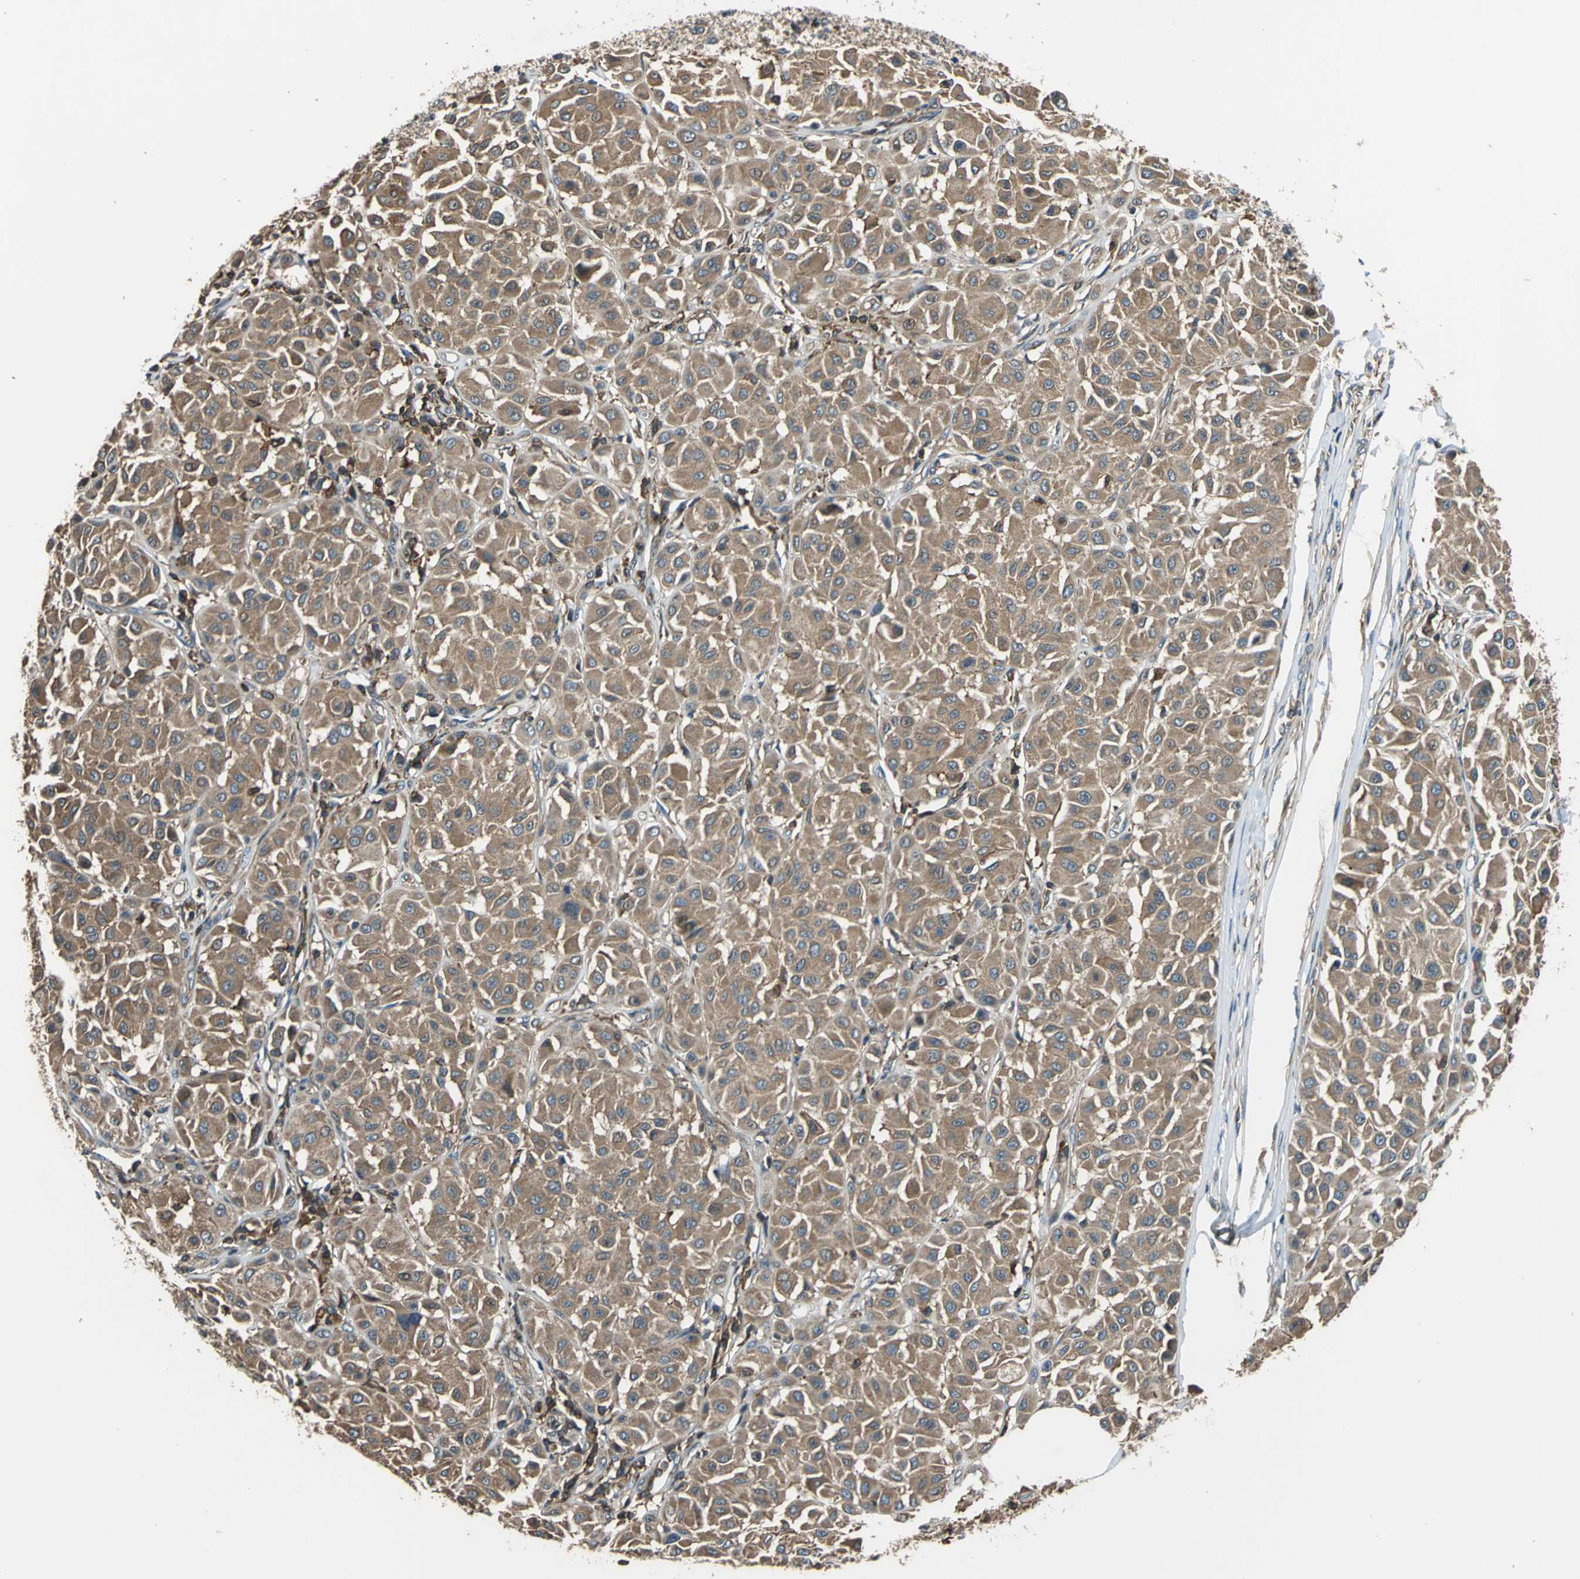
{"staining": {"intensity": "strong", "quantity": ">75%", "location": "cytoplasmic/membranous"}, "tissue": "melanoma", "cell_type": "Tumor cells", "image_type": "cancer", "snomed": [{"axis": "morphology", "description": "Malignant melanoma, Metastatic site"}, {"axis": "topography", "description": "Soft tissue"}], "caption": "High-power microscopy captured an immunohistochemistry micrograph of malignant melanoma (metastatic site), revealing strong cytoplasmic/membranous positivity in about >75% of tumor cells.", "gene": "PARVA", "patient": {"sex": "male", "age": 41}}